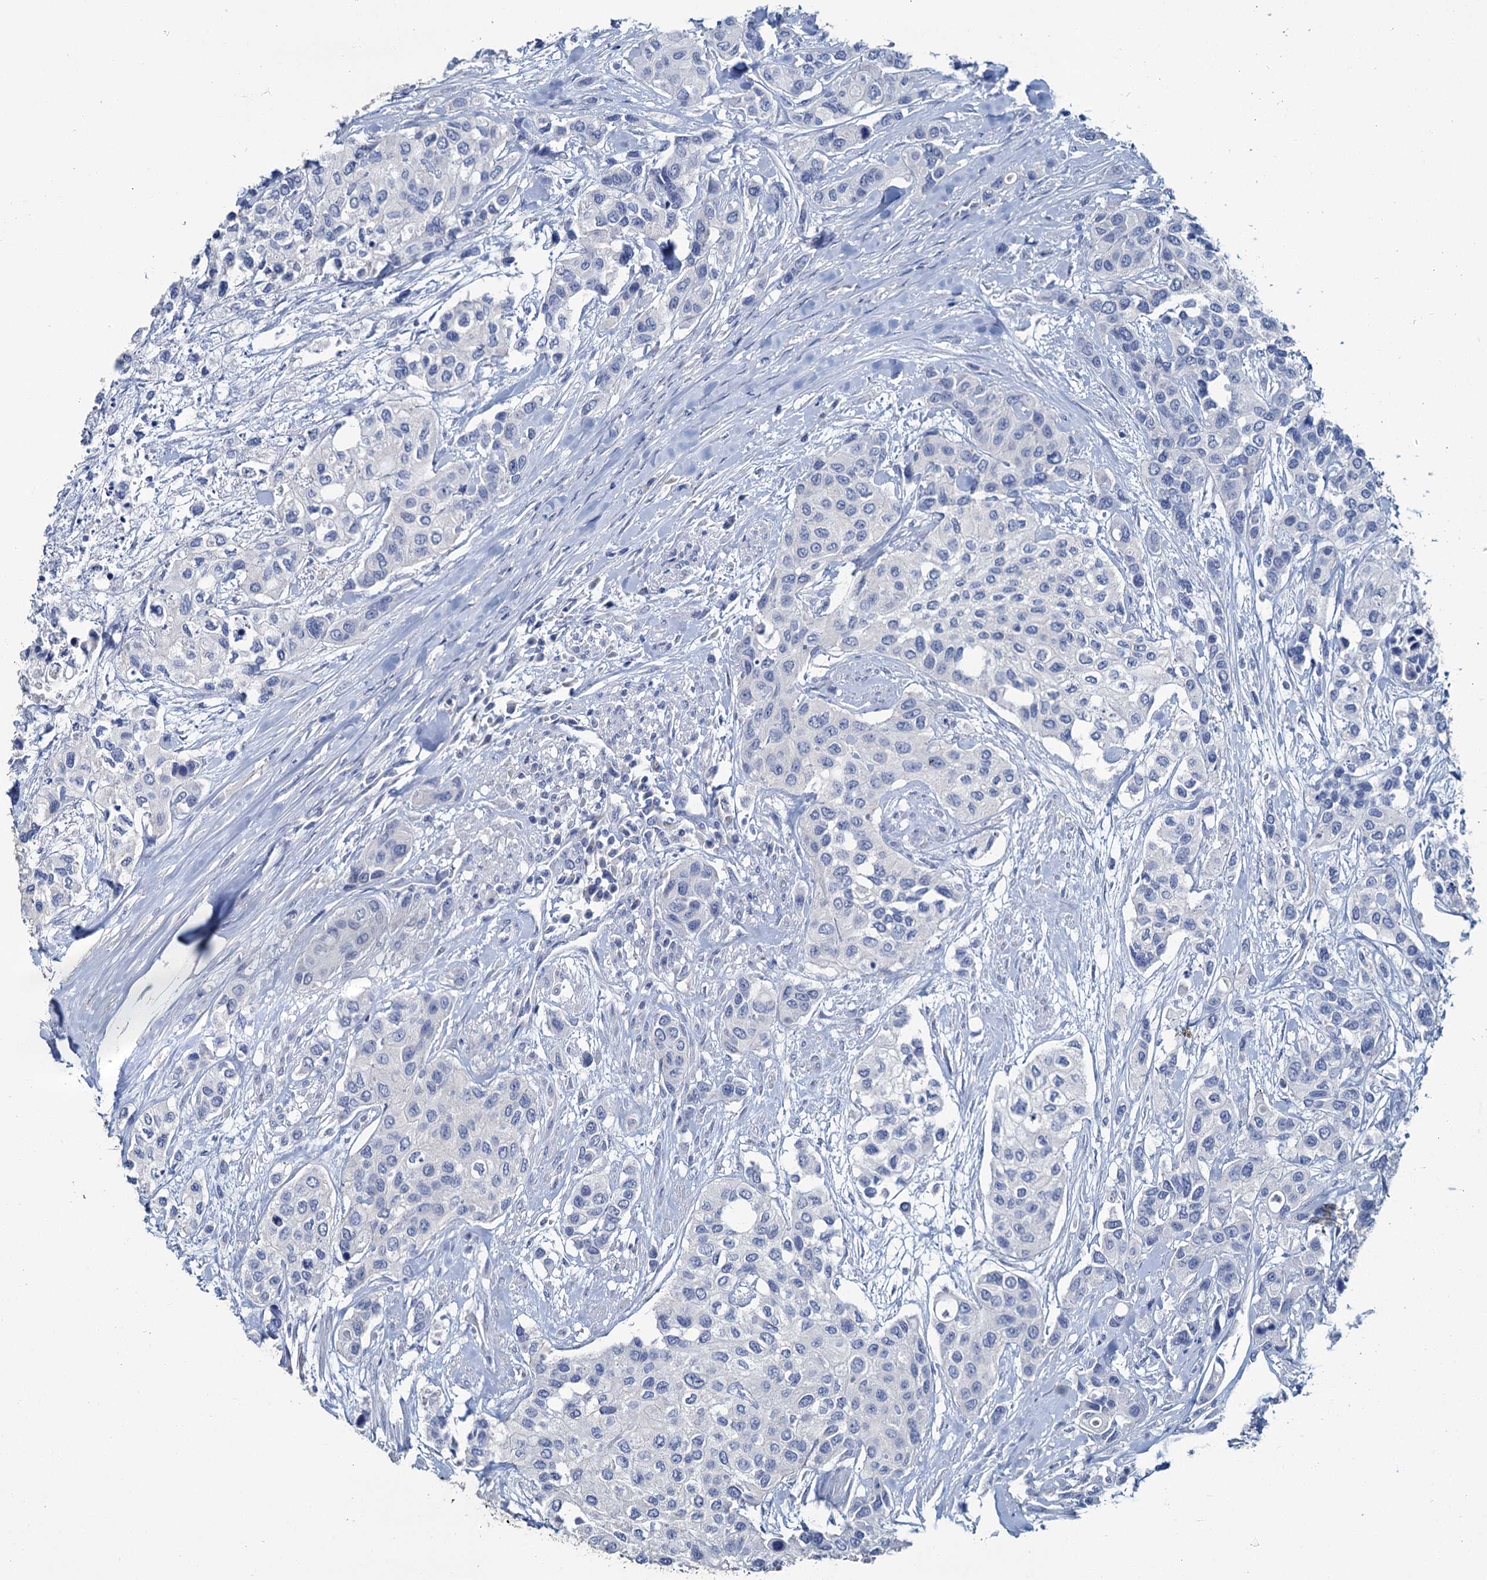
{"staining": {"intensity": "negative", "quantity": "none", "location": "none"}, "tissue": "urothelial cancer", "cell_type": "Tumor cells", "image_type": "cancer", "snomed": [{"axis": "morphology", "description": "Normal tissue, NOS"}, {"axis": "morphology", "description": "Urothelial carcinoma, High grade"}, {"axis": "topography", "description": "Vascular tissue"}, {"axis": "topography", "description": "Urinary bladder"}], "caption": "The micrograph demonstrates no staining of tumor cells in urothelial cancer.", "gene": "SNCB", "patient": {"sex": "female", "age": 56}}